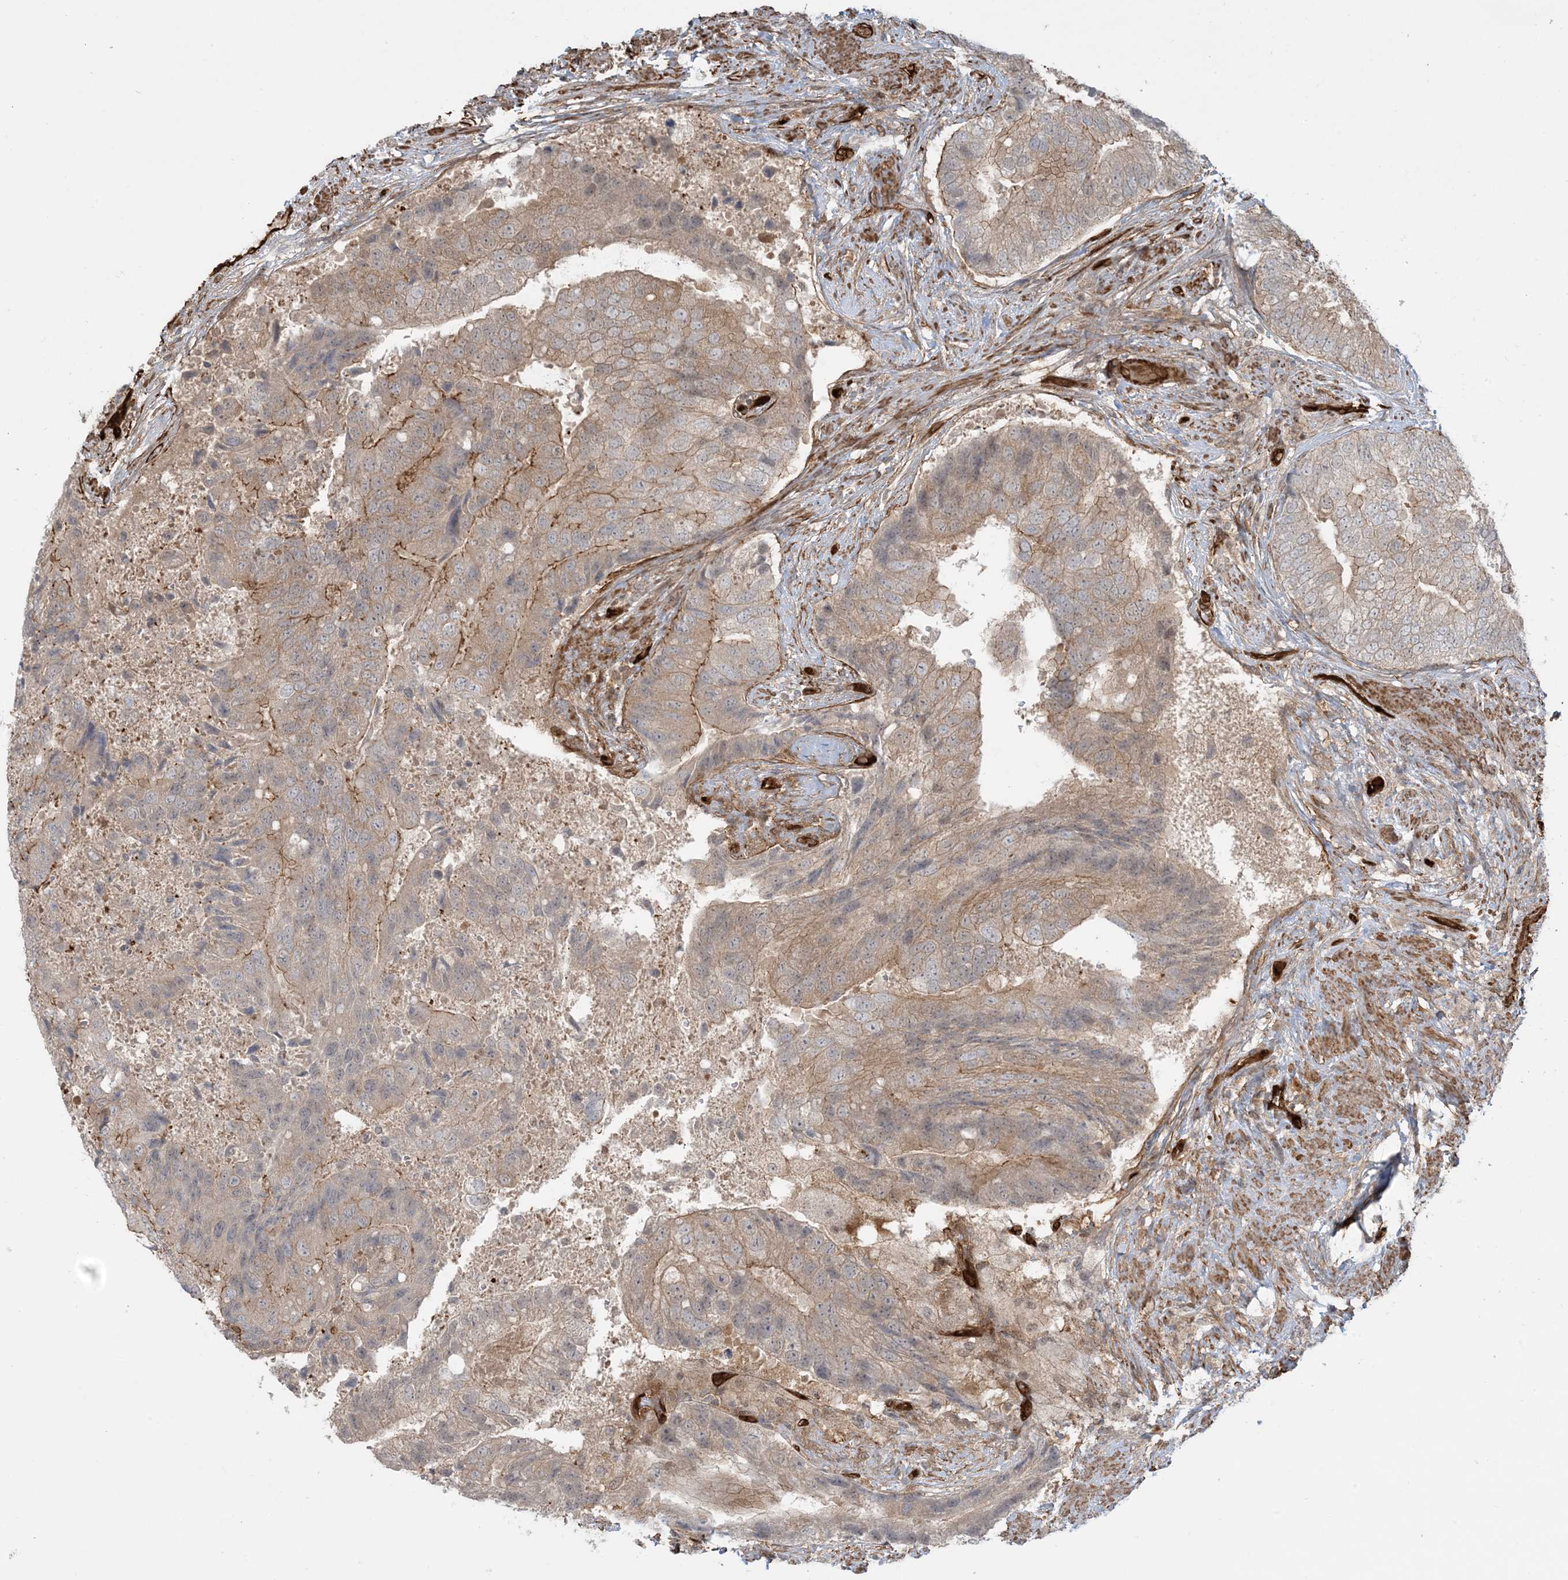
{"staining": {"intensity": "moderate", "quantity": "25%-75%", "location": "cytoplasmic/membranous"}, "tissue": "prostate cancer", "cell_type": "Tumor cells", "image_type": "cancer", "snomed": [{"axis": "morphology", "description": "Adenocarcinoma, High grade"}, {"axis": "topography", "description": "Prostate"}], "caption": "Brown immunohistochemical staining in human prostate cancer displays moderate cytoplasmic/membranous positivity in approximately 25%-75% of tumor cells.", "gene": "PPM1F", "patient": {"sex": "male", "age": 70}}